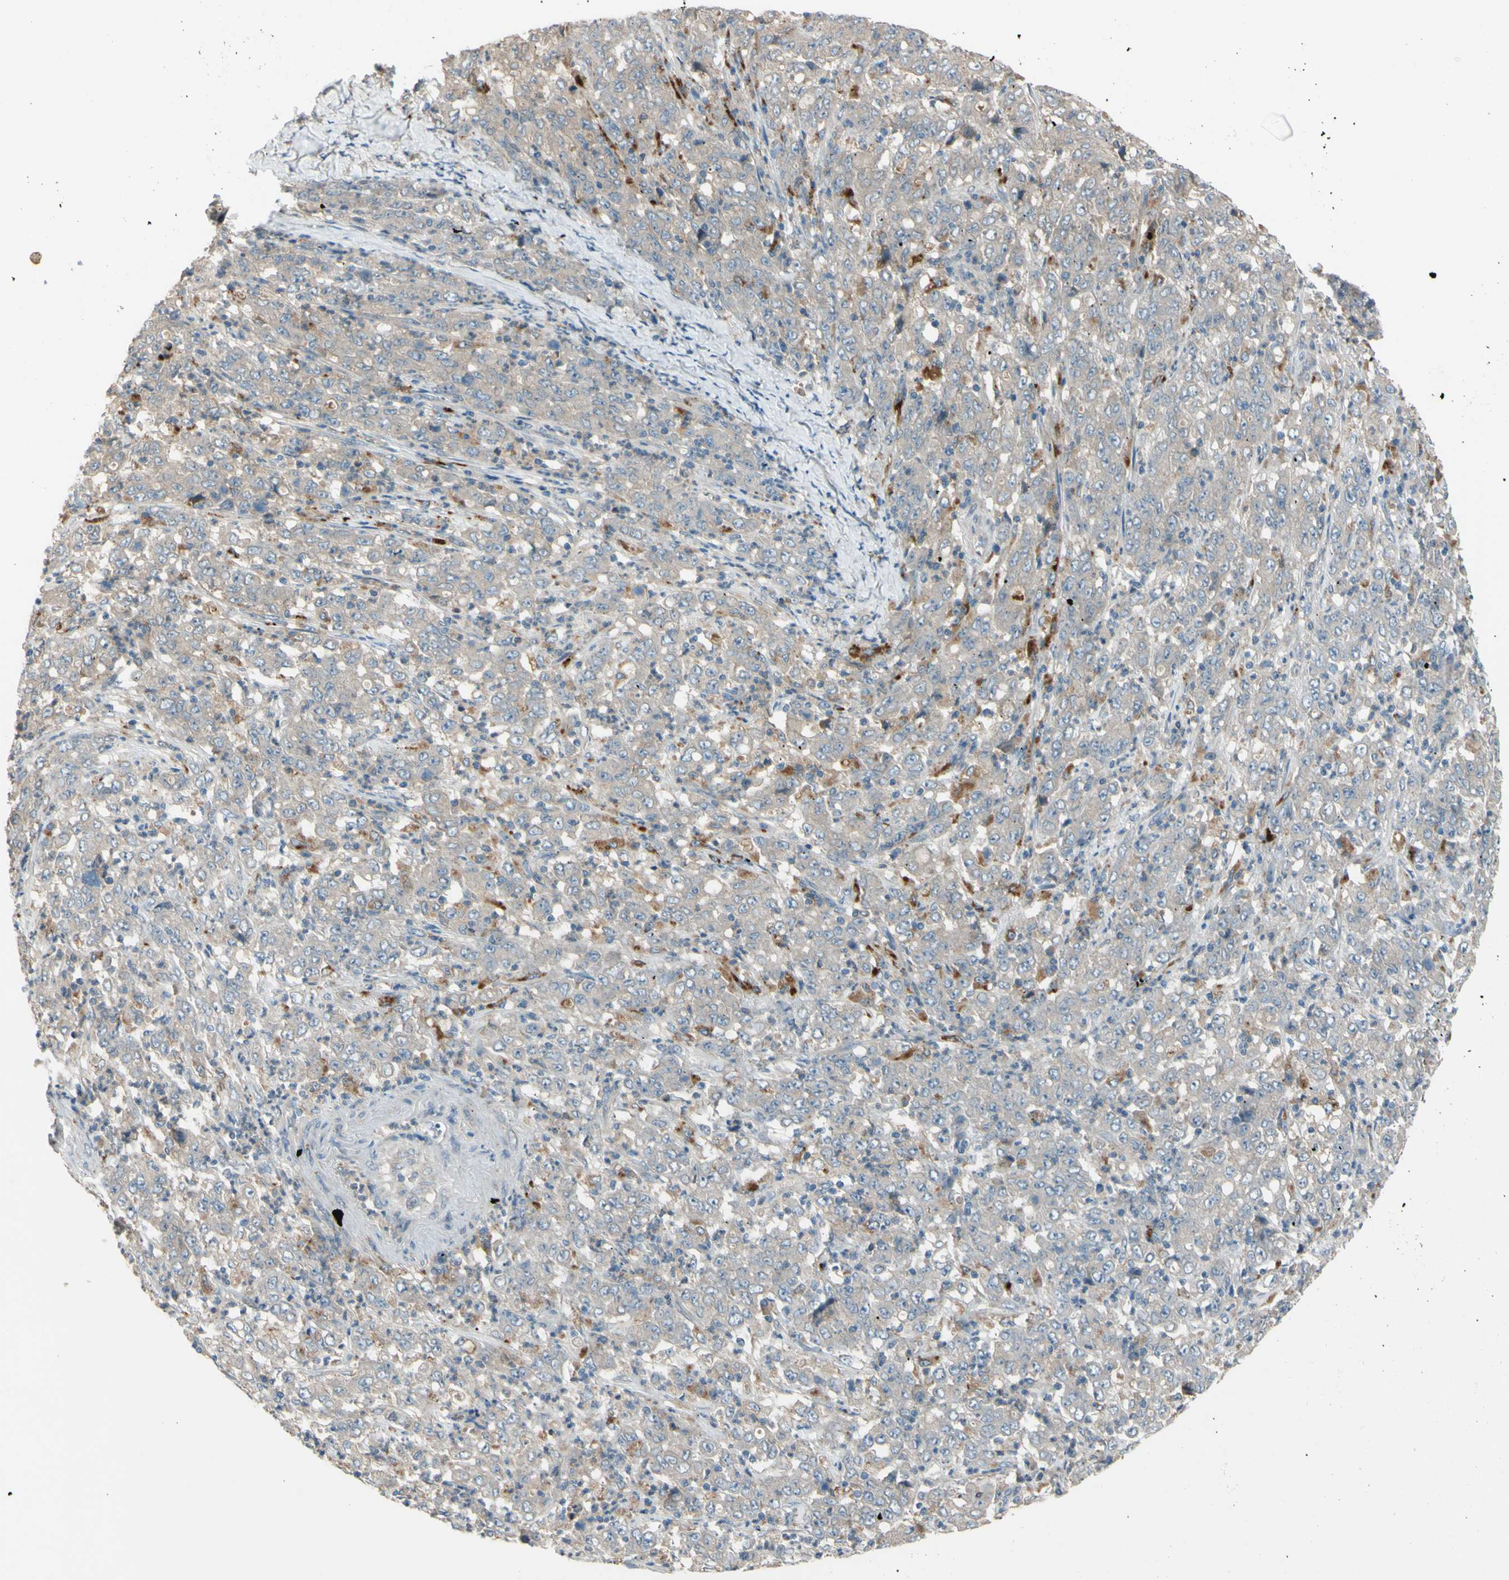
{"staining": {"intensity": "weak", "quantity": ">75%", "location": "cytoplasmic/membranous"}, "tissue": "stomach cancer", "cell_type": "Tumor cells", "image_type": "cancer", "snomed": [{"axis": "morphology", "description": "Adenocarcinoma, NOS"}, {"axis": "topography", "description": "Stomach, lower"}], "caption": "Adenocarcinoma (stomach) stained for a protein (brown) displays weak cytoplasmic/membranous positive expression in approximately >75% of tumor cells.", "gene": "AFP", "patient": {"sex": "female", "age": 71}}